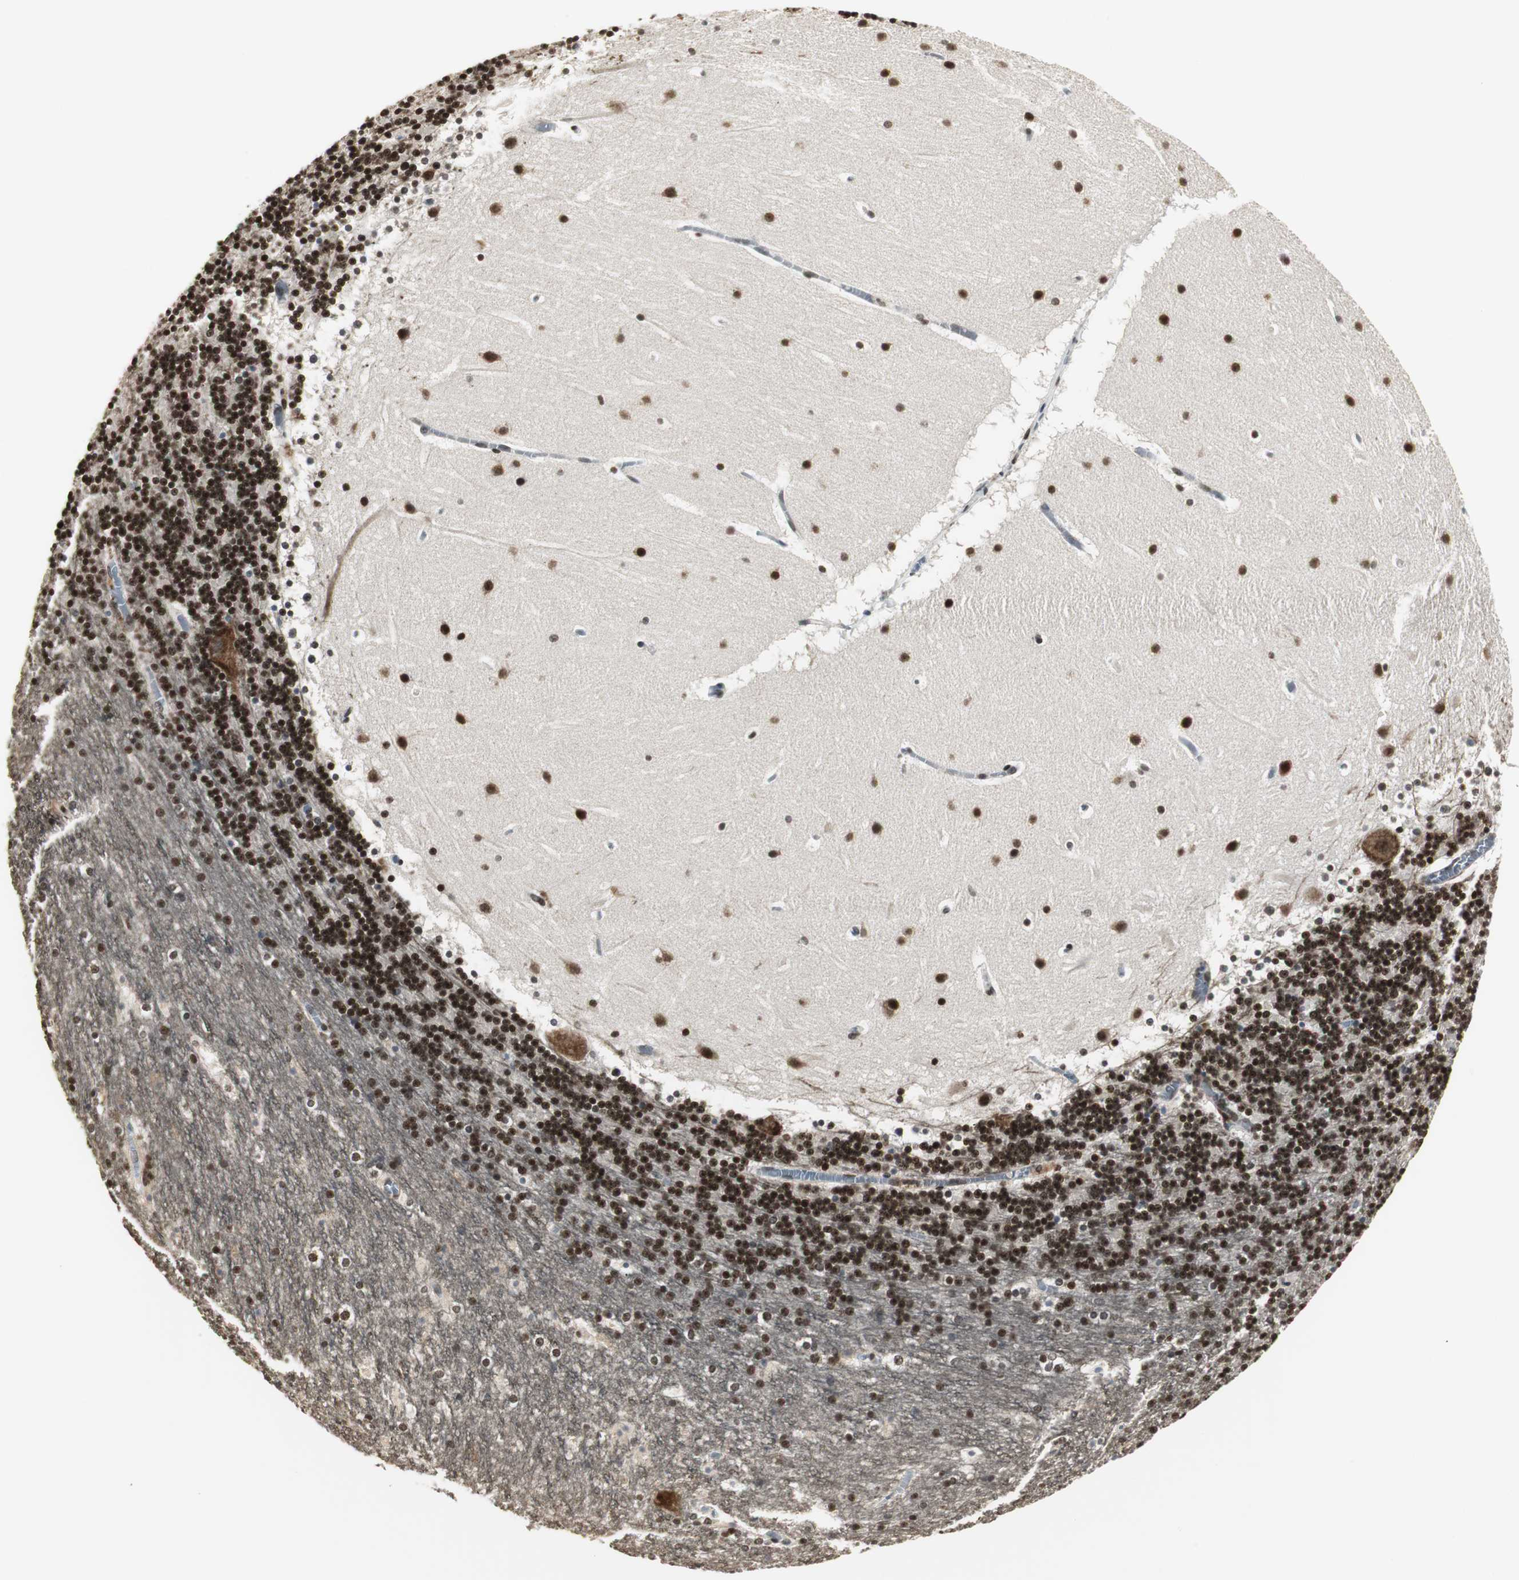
{"staining": {"intensity": "strong", "quantity": ">75%", "location": "nuclear"}, "tissue": "cerebellum", "cell_type": "Cells in granular layer", "image_type": "normal", "snomed": [{"axis": "morphology", "description": "Normal tissue, NOS"}, {"axis": "topography", "description": "Cerebellum"}], "caption": "Immunohistochemistry (IHC) micrograph of benign cerebellum: cerebellum stained using immunohistochemistry (IHC) reveals high levels of strong protein expression localized specifically in the nuclear of cells in granular layer, appearing as a nuclear brown color.", "gene": "MPG", "patient": {"sex": "male", "age": 45}}